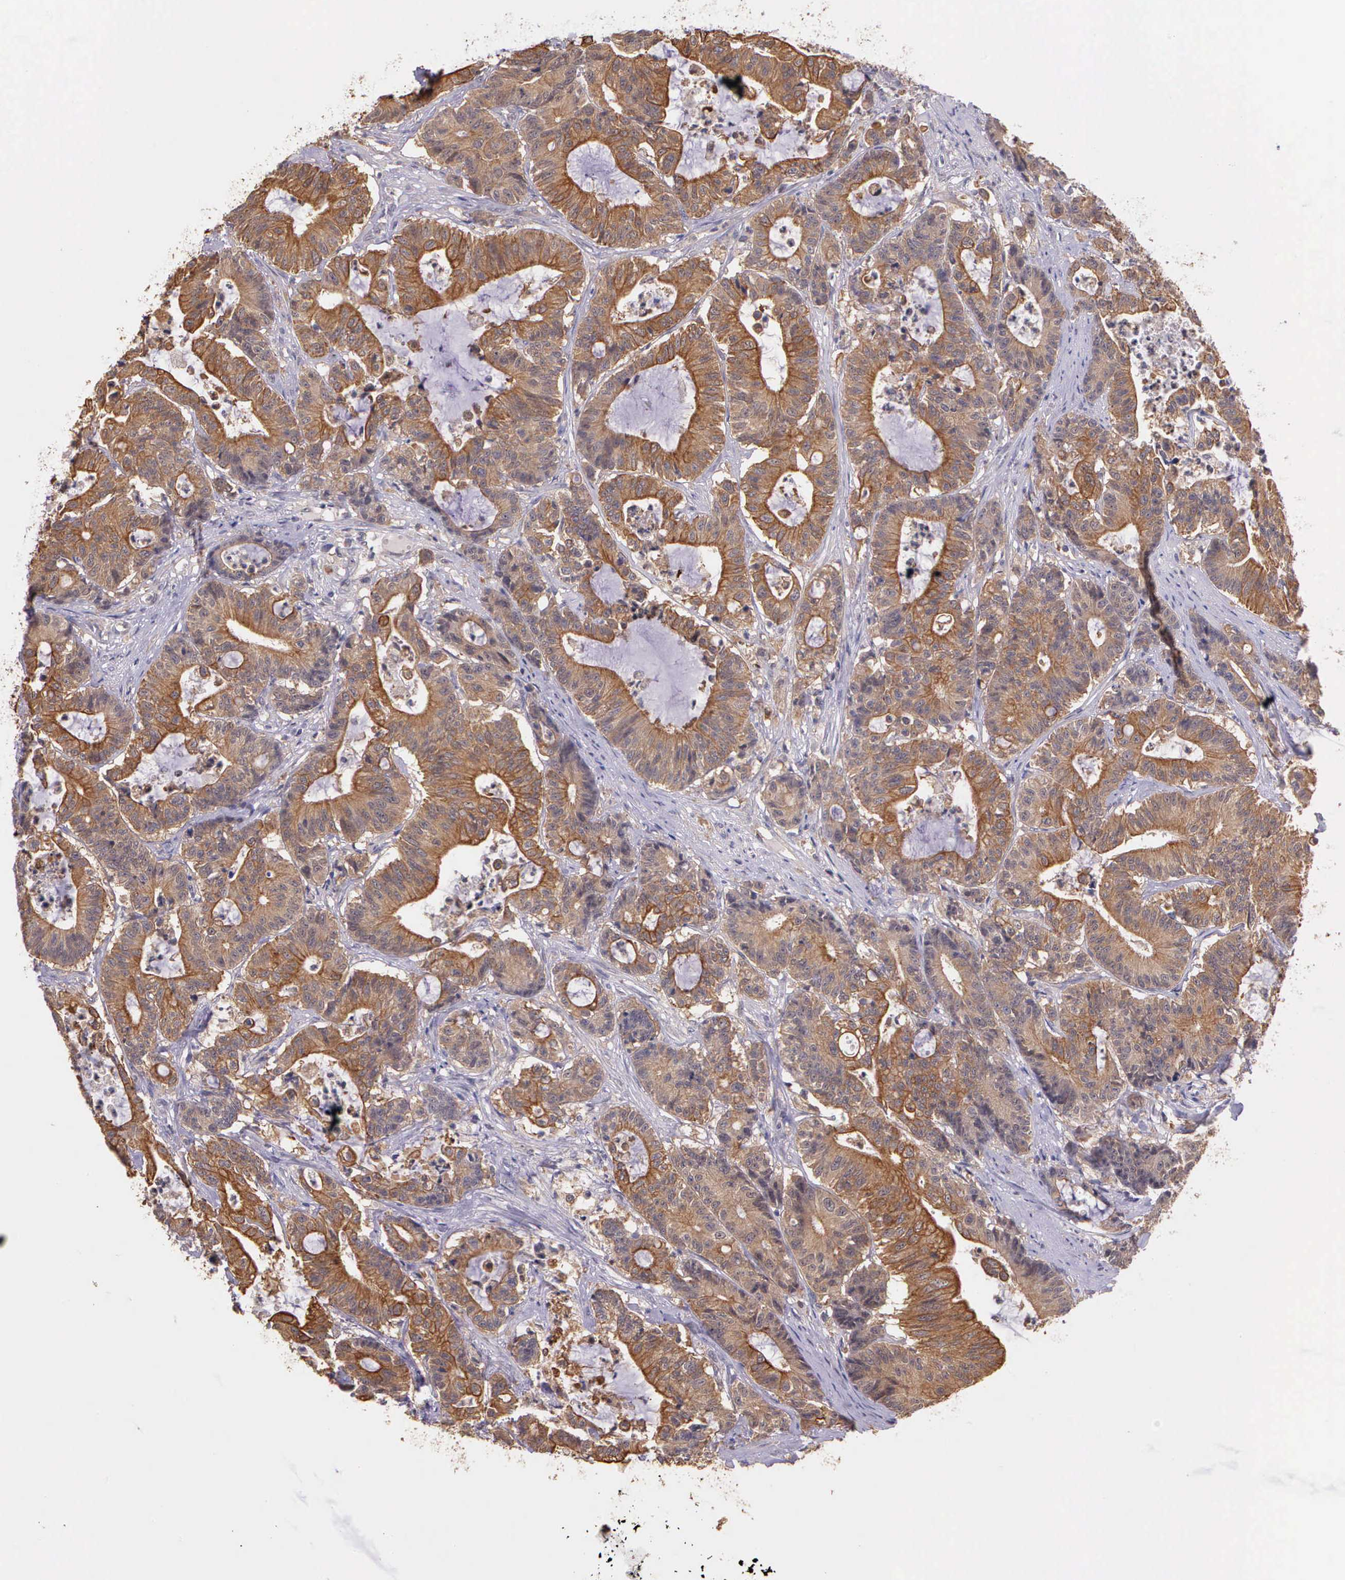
{"staining": {"intensity": "moderate", "quantity": ">75%", "location": "cytoplasmic/membranous"}, "tissue": "colorectal cancer", "cell_type": "Tumor cells", "image_type": "cancer", "snomed": [{"axis": "morphology", "description": "Adenocarcinoma, NOS"}, {"axis": "topography", "description": "Colon"}], "caption": "An IHC image of neoplastic tissue is shown. Protein staining in brown highlights moderate cytoplasmic/membranous positivity in colorectal cancer within tumor cells.", "gene": "IGBP1", "patient": {"sex": "female", "age": 84}}